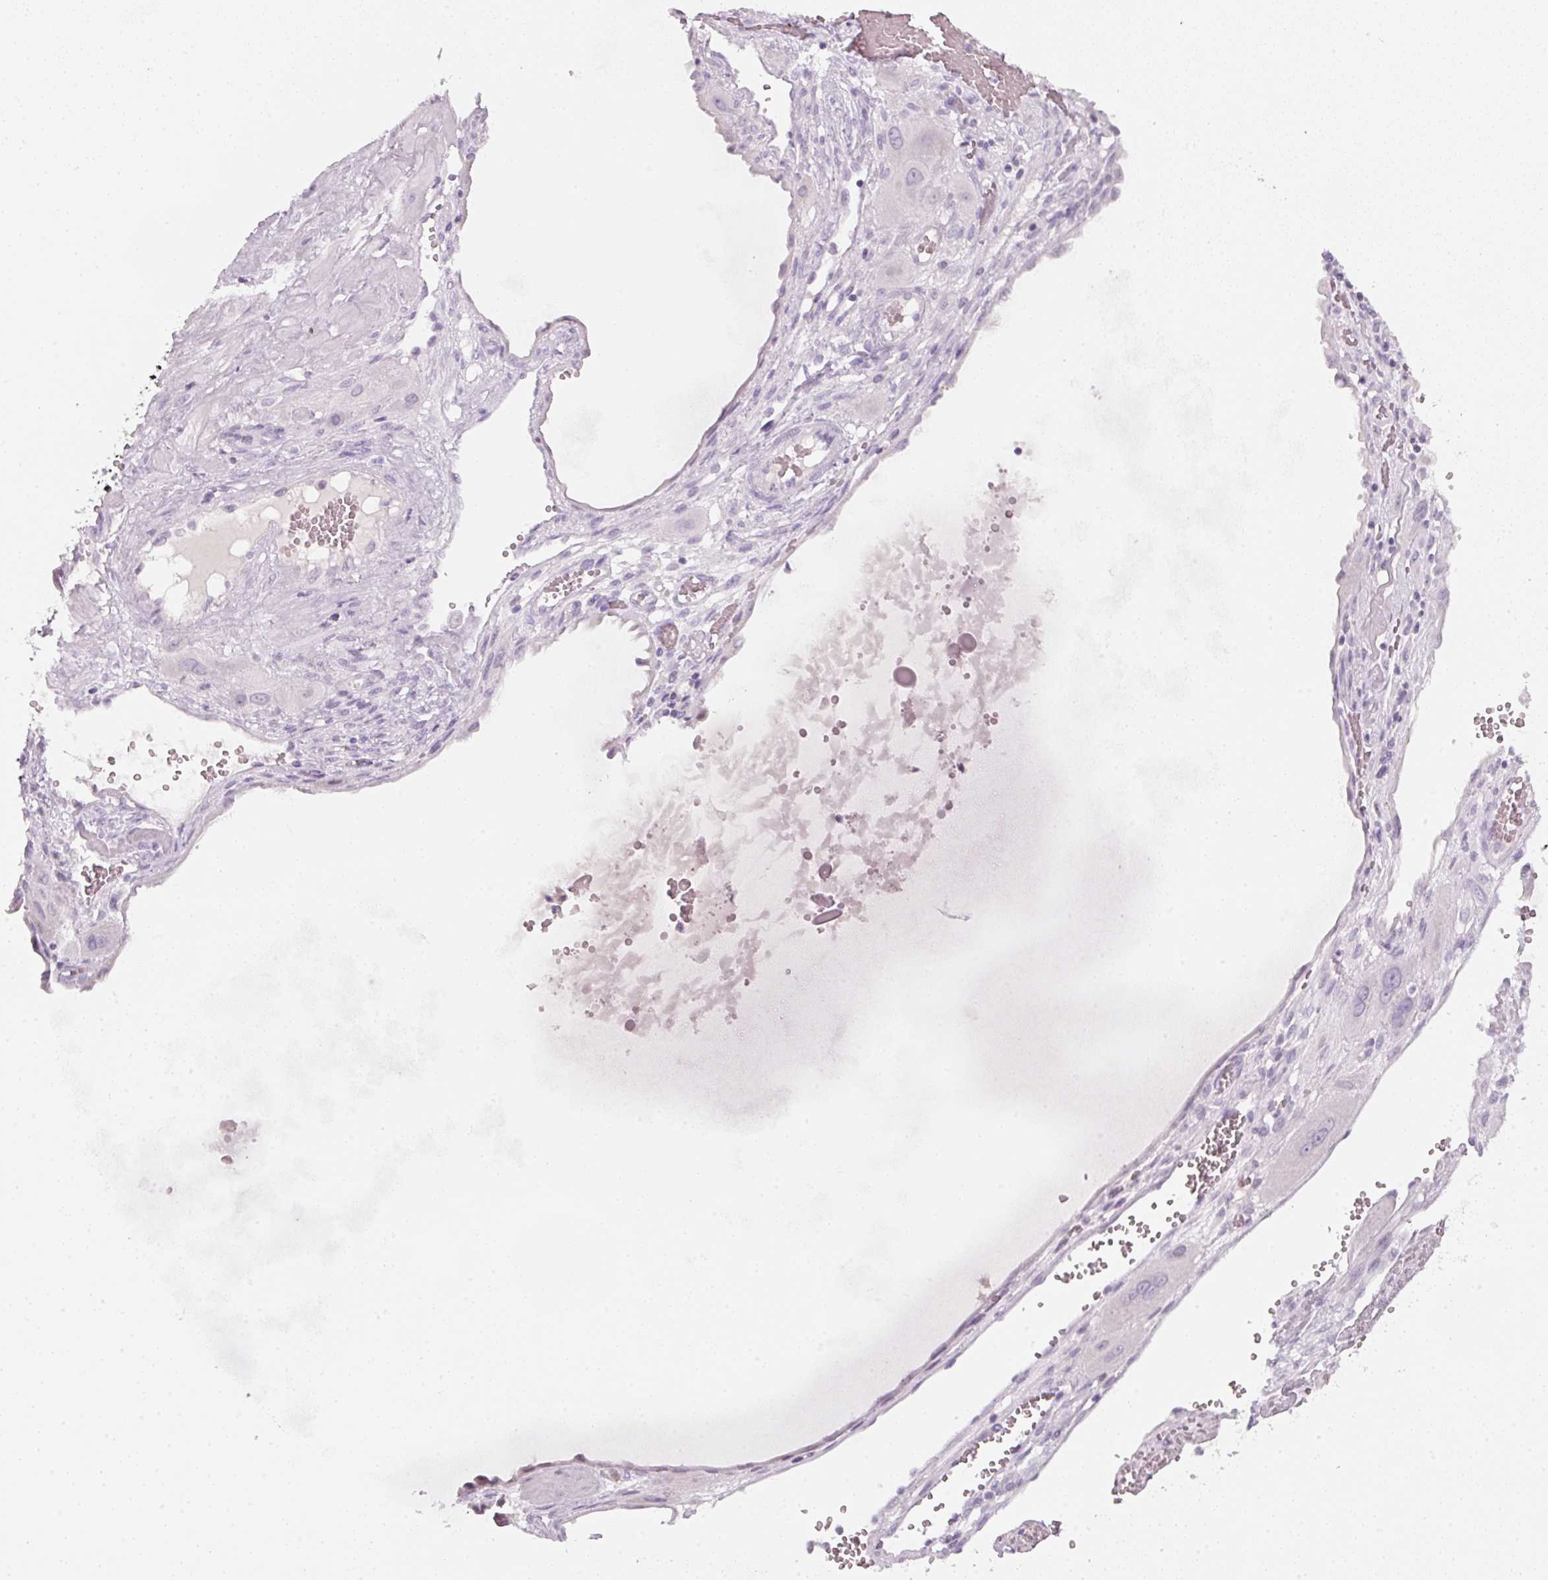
{"staining": {"intensity": "negative", "quantity": "none", "location": "none"}, "tissue": "cervical cancer", "cell_type": "Tumor cells", "image_type": "cancer", "snomed": [{"axis": "morphology", "description": "Squamous cell carcinoma, NOS"}, {"axis": "topography", "description": "Cervix"}], "caption": "Tumor cells are negative for brown protein staining in cervical squamous cell carcinoma. (Brightfield microscopy of DAB immunohistochemistry at high magnification).", "gene": "ENSG00000206549", "patient": {"sex": "female", "age": 34}}